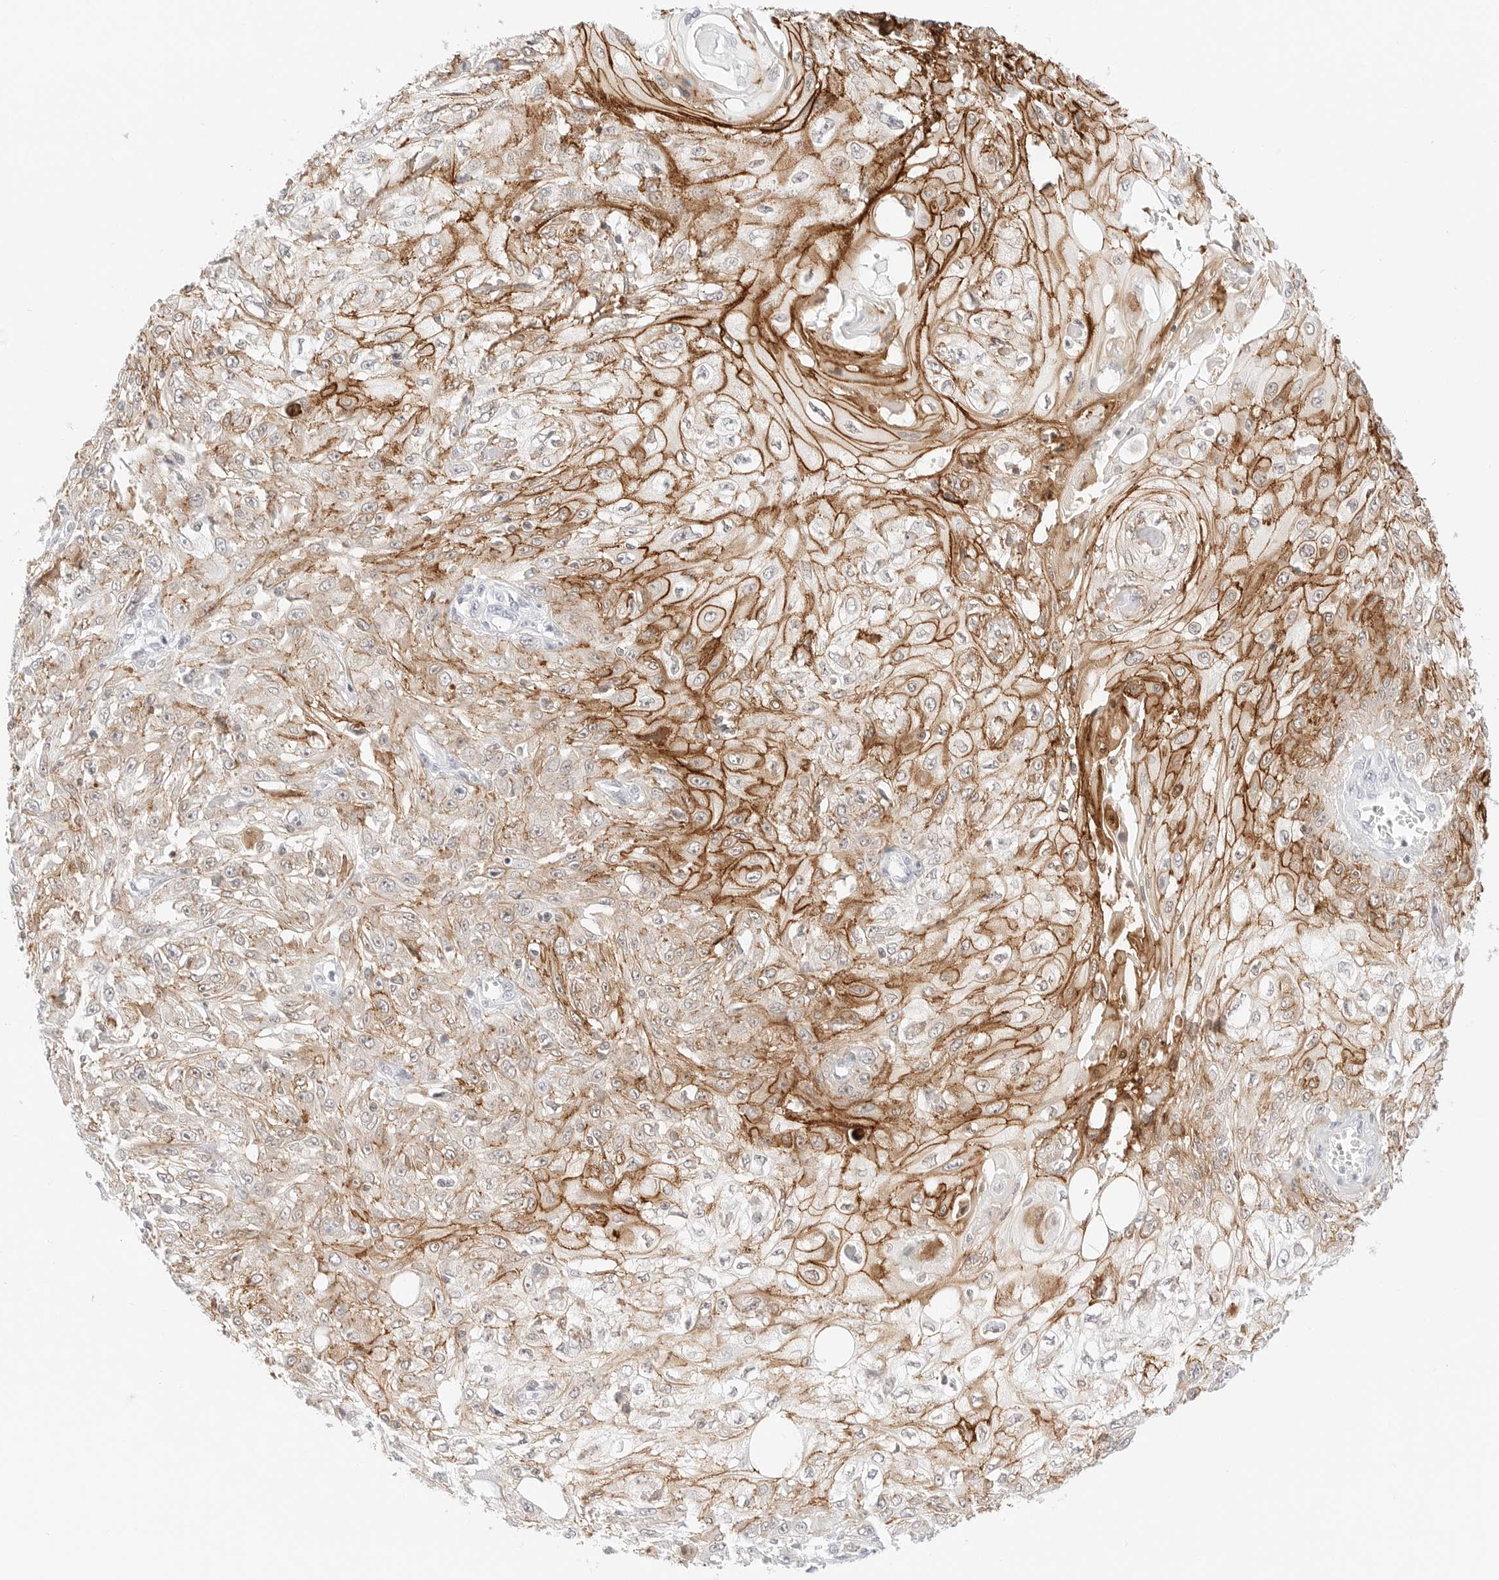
{"staining": {"intensity": "moderate", "quantity": ">75%", "location": "cytoplasmic/membranous"}, "tissue": "skin cancer", "cell_type": "Tumor cells", "image_type": "cancer", "snomed": [{"axis": "morphology", "description": "Squamous cell carcinoma, NOS"}, {"axis": "morphology", "description": "Squamous cell carcinoma, metastatic, NOS"}, {"axis": "topography", "description": "Skin"}, {"axis": "topography", "description": "Lymph node"}], "caption": "Human skin cancer (squamous cell carcinoma) stained with a brown dye displays moderate cytoplasmic/membranous positive staining in about >75% of tumor cells.", "gene": "CDH1", "patient": {"sex": "male", "age": 75}}